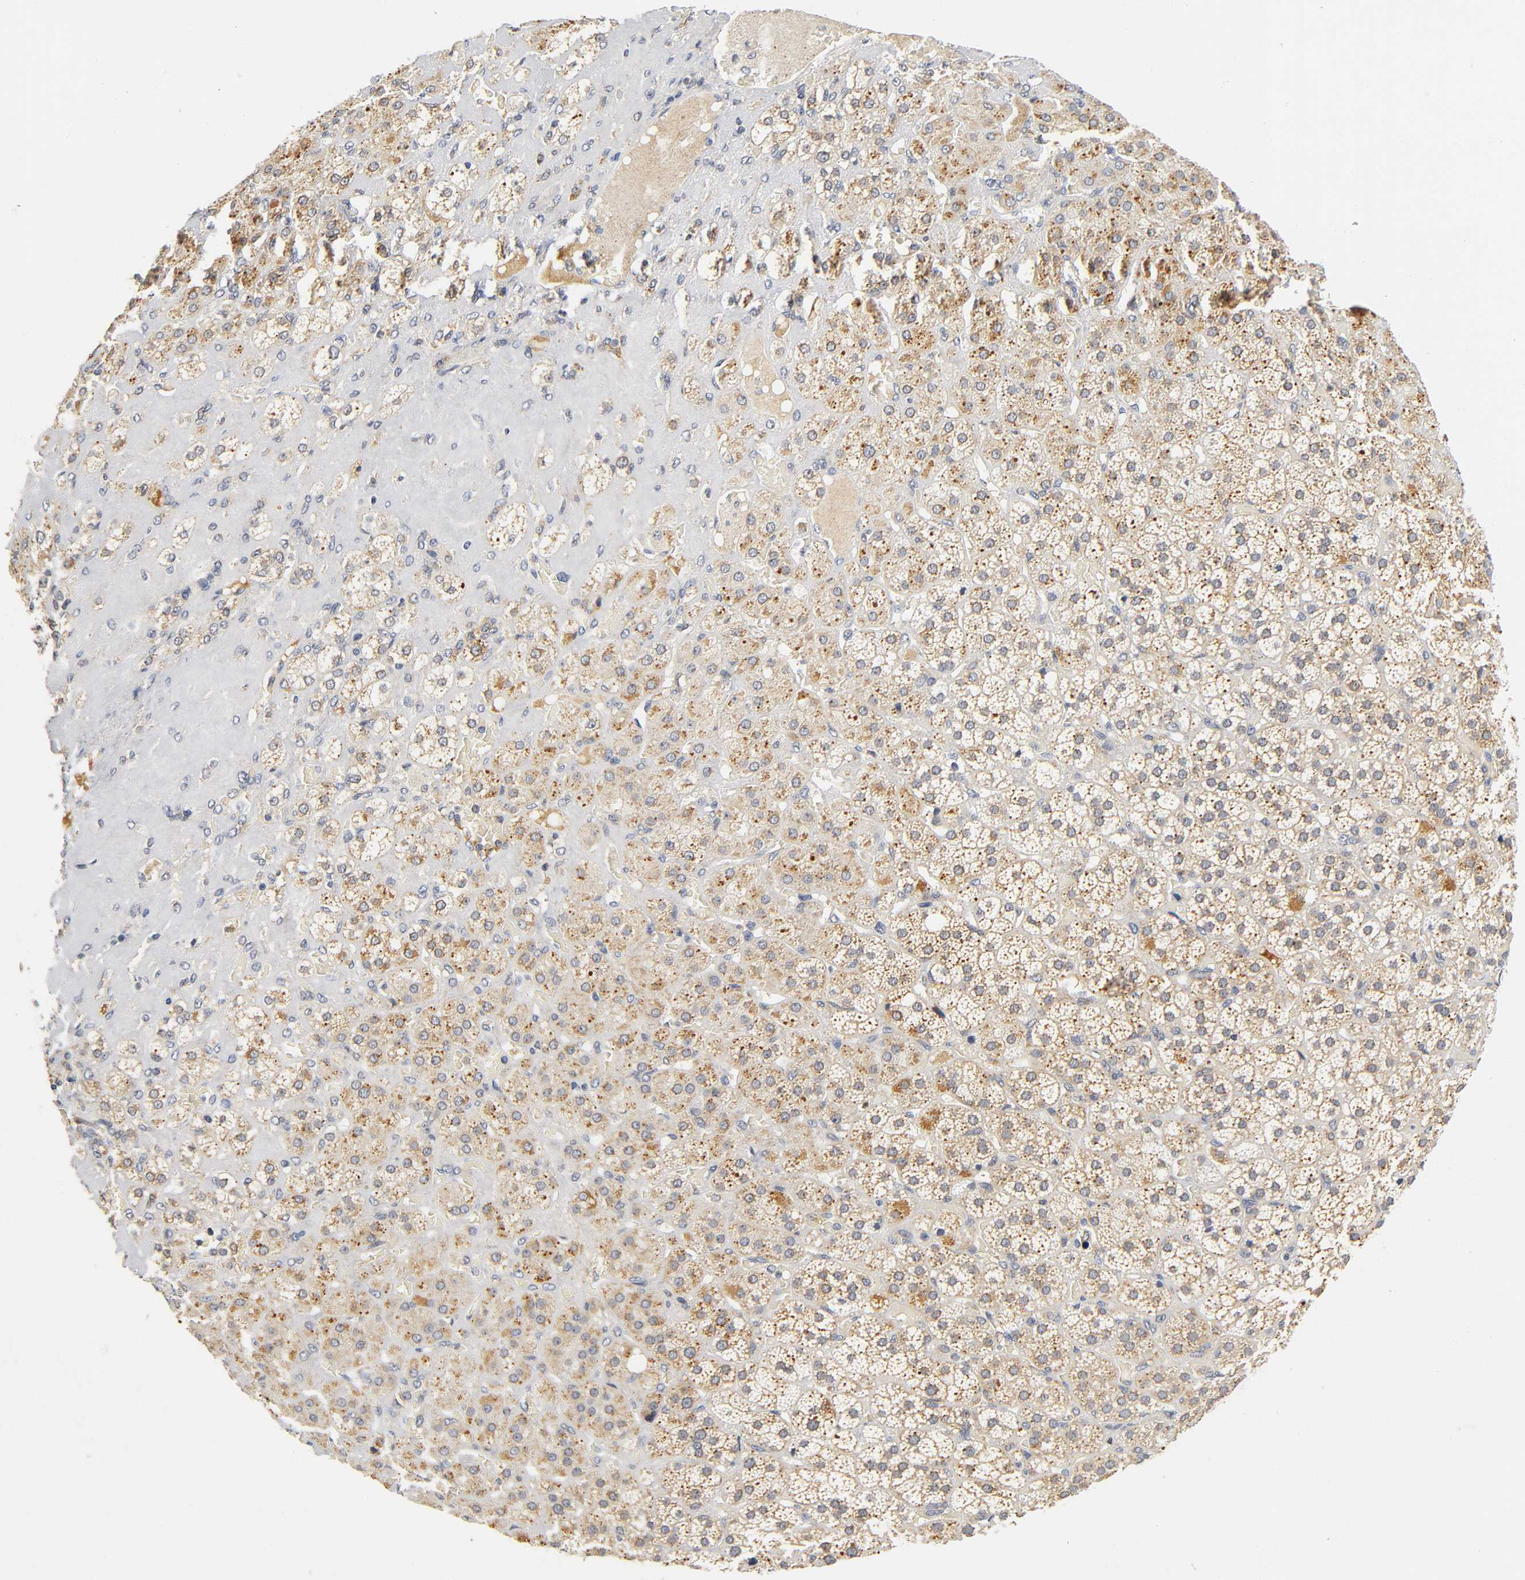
{"staining": {"intensity": "moderate", "quantity": ">75%", "location": "cytoplasmic/membranous"}, "tissue": "adrenal gland", "cell_type": "Glandular cells", "image_type": "normal", "snomed": [{"axis": "morphology", "description": "Normal tissue, NOS"}, {"axis": "topography", "description": "Adrenal gland"}], "caption": "Protein expression analysis of normal human adrenal gland reveals moderate cytoplasmic/membranous staining in about >75% of glandular cells.", "gene": "NRP1", "patient": {"sex": "female", "age": 71}}